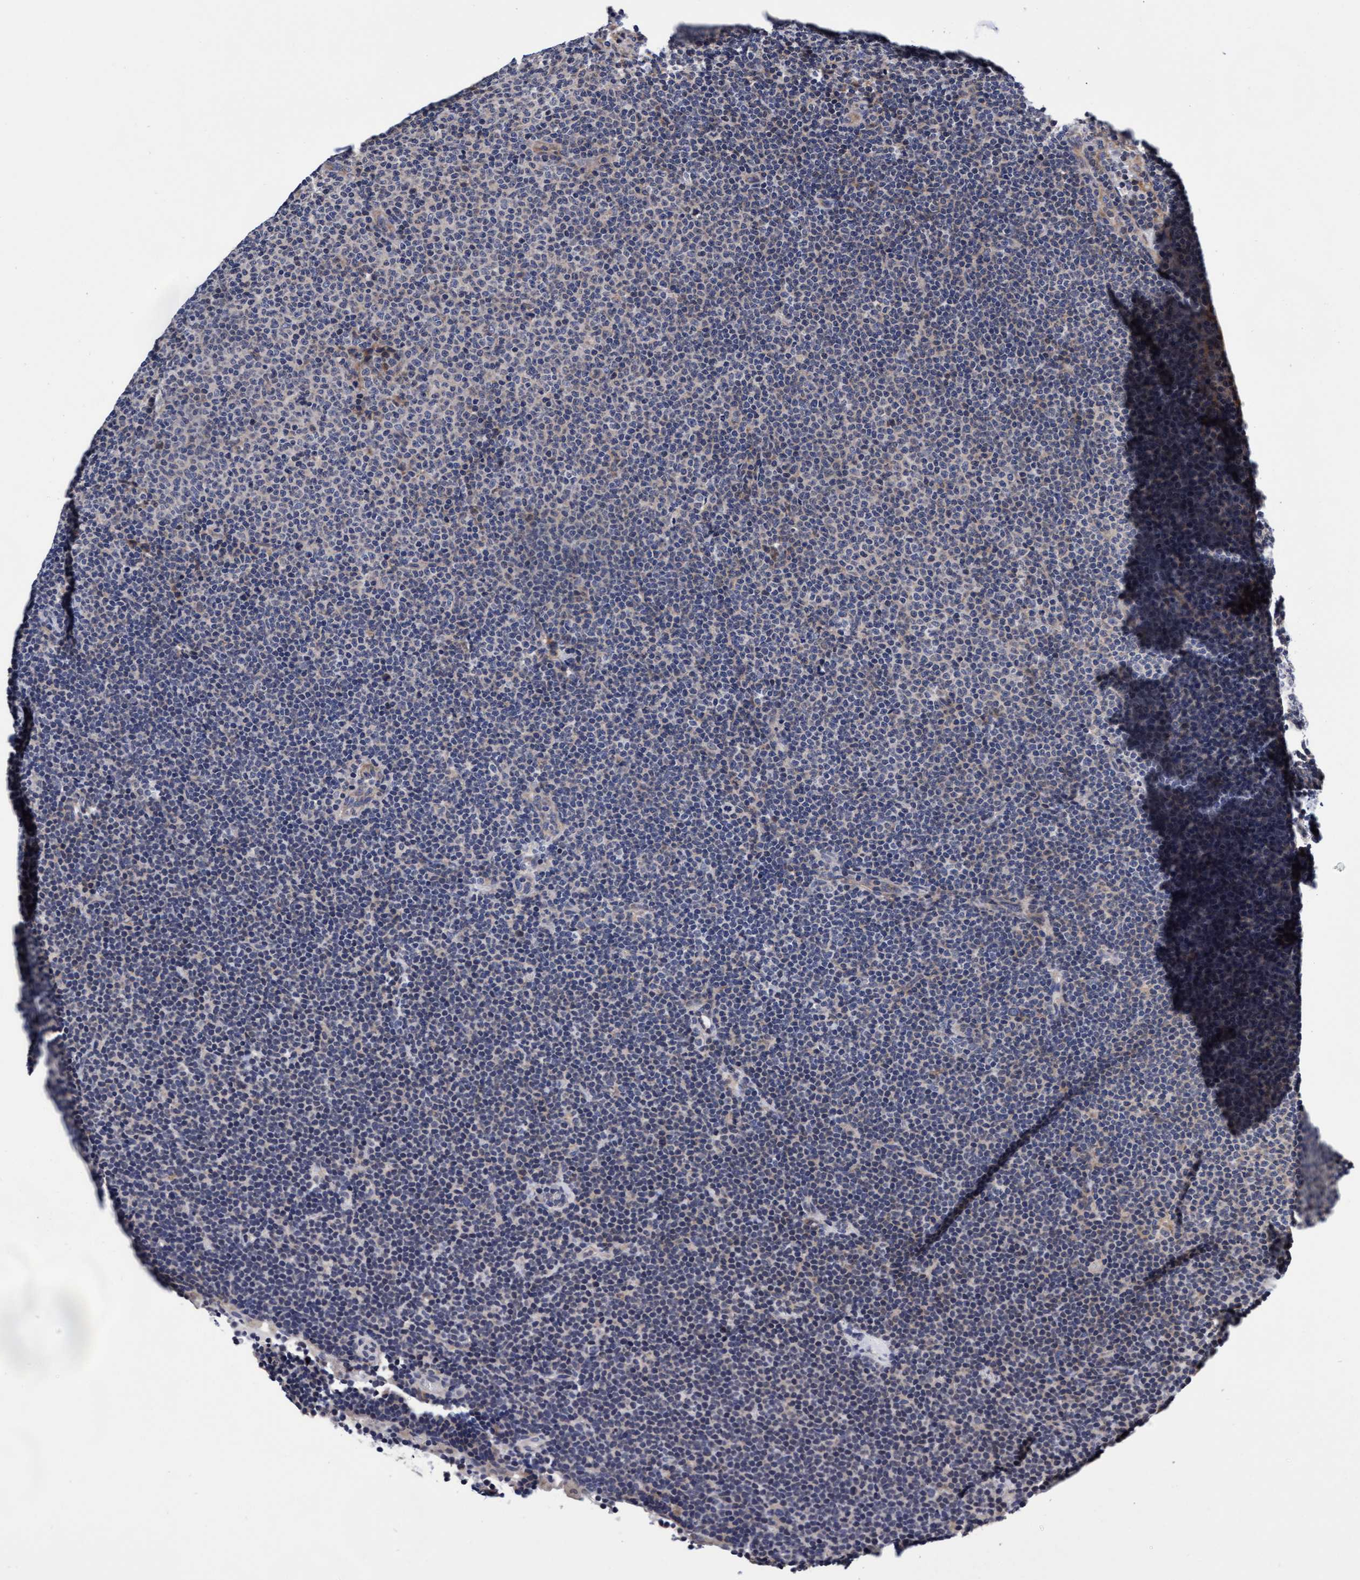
{"staining": {"intensity": "negative", "quantity": "none", "location": "none"}, "tissue": "lymphoma", "cell_type": "Tumor cells", "image_type": "cancer", "snomed": [{"axis": "morphology", "description": "Malignant lymphoma, non-Hodgkin's type, Low grade"}, {"axis": "topography", "description": "Lymph node"}], "caption": "Tumor cells show no significant protein expression in malignant lymphoma, non-Hodgkin's type (low-grade).", "gene": "EFCAB13", "patient": {"sex": "female", "age": 53}}